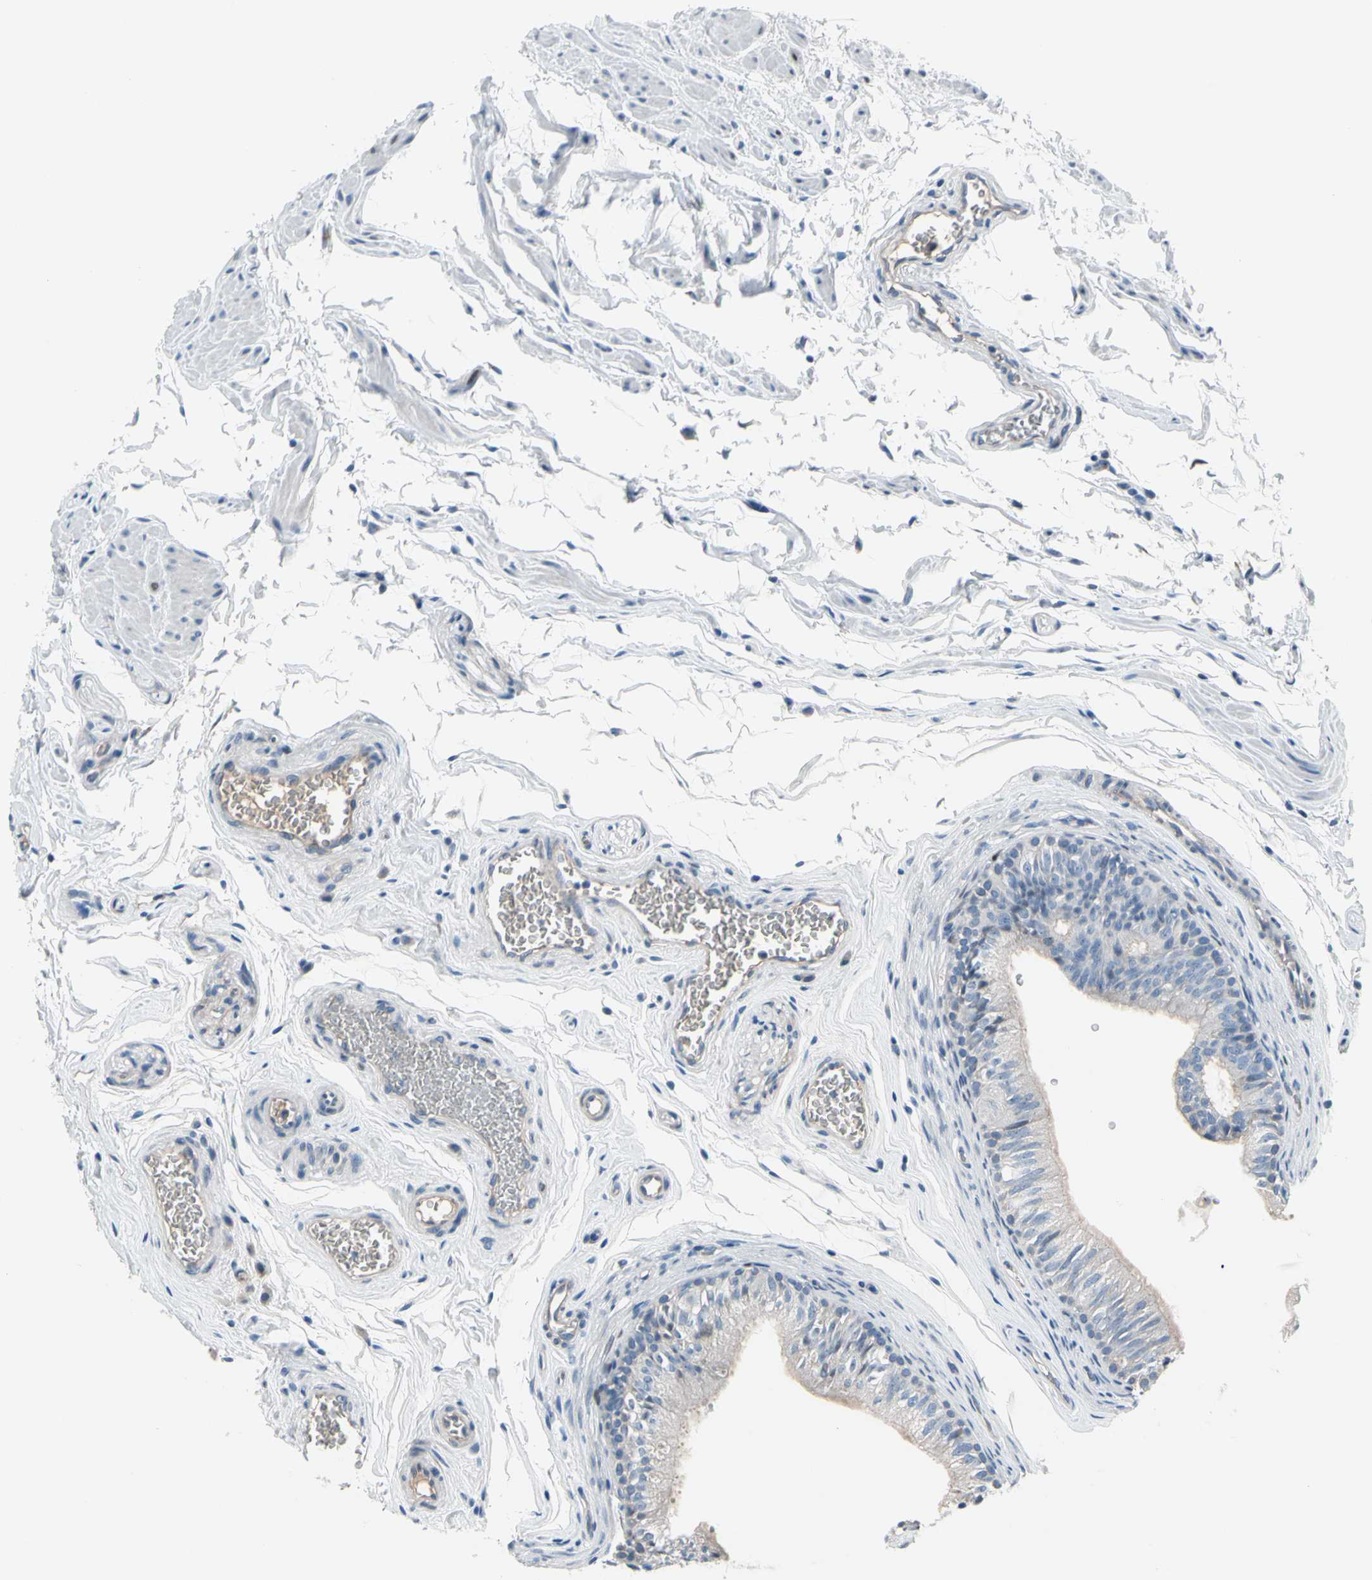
{"staining": {"intensity": "weak", "quantity": "<25%", "location": "cytoplasmic/membranous"}, "tissue": "epididymis", "cell_type": "Glandular cells", "image_type": "normal", "snomed": [{"axis": "morphology", "description": "Normal tissue, NOS"}, {"axis": "topography", "description": "Testis"}, {"axis": "topography", "description": "Epididymis"}], "caption": "Glandular cells are negative for protein expression in unremarkable human epididymis. (Brightfield microscopy of DAB immunohistochemistry at high magnification).", "gene": "PGR", "patient": {"sex": "male", "age": 36}}